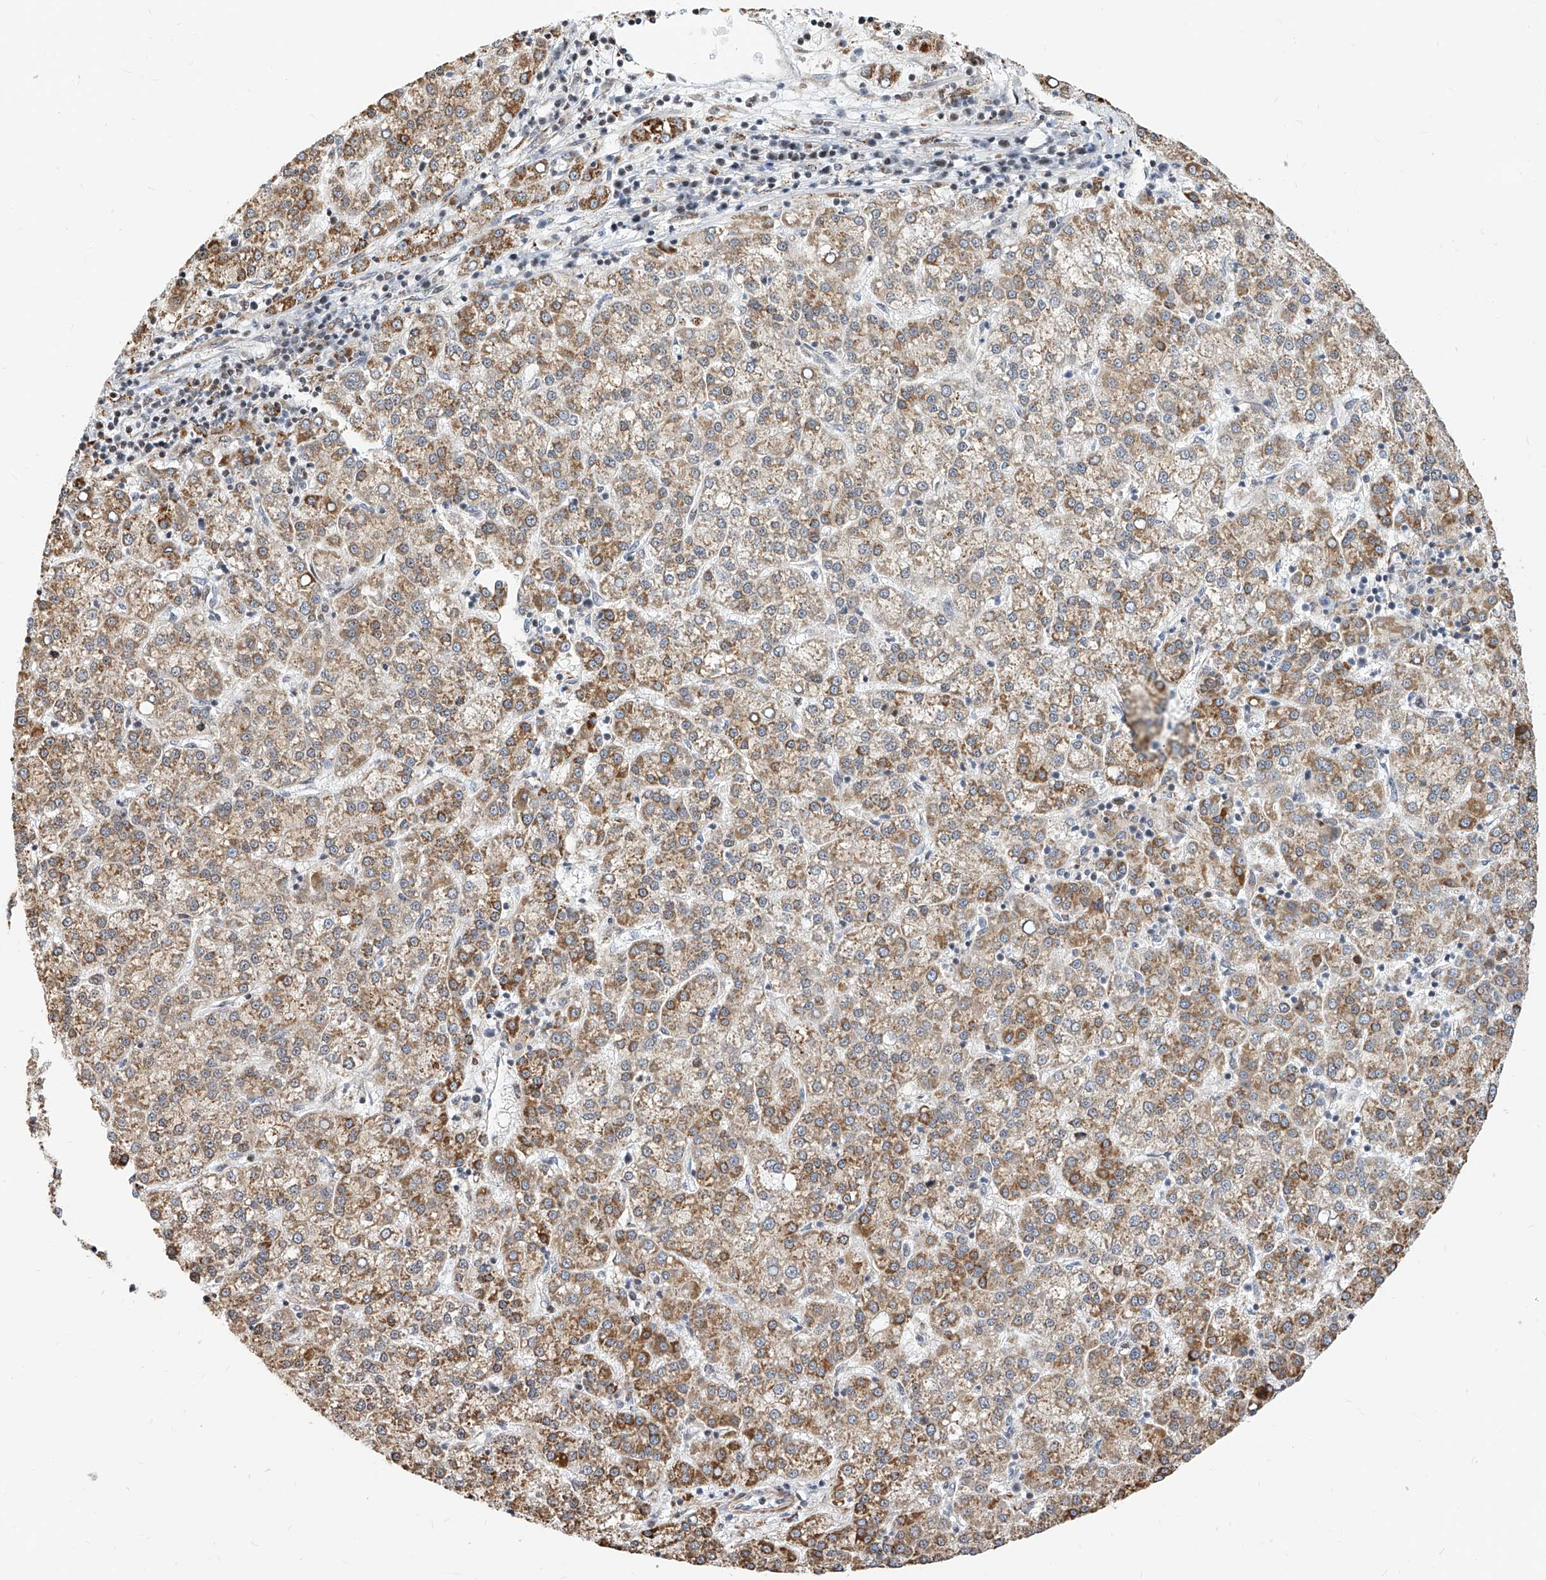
{"staining": {"intensity": "moderate", "quantity": ">75%", "location": "cytoplasmic/membranous"}, "tissue": "liver cancer", "cell_type": "Tumor cells", "image_type": "cancer", "snomed": [{"axis": "morphology", "description": "Carcinoma, Hepatocellular, NOS"}, {"axis": "topography", "description": "Liver"}], "caption": "Immunohistochemical staining of liver cancer exhibits medium levels of moderate cytoplasmic/membranous staining in about >75% of tumor cells. (DAB (3,3'-diaminobenzidine) IHC with brightfield microscopy, high magnification).", "gene": "TTLL8", "patient": {"sex": "female", "age": 58}}